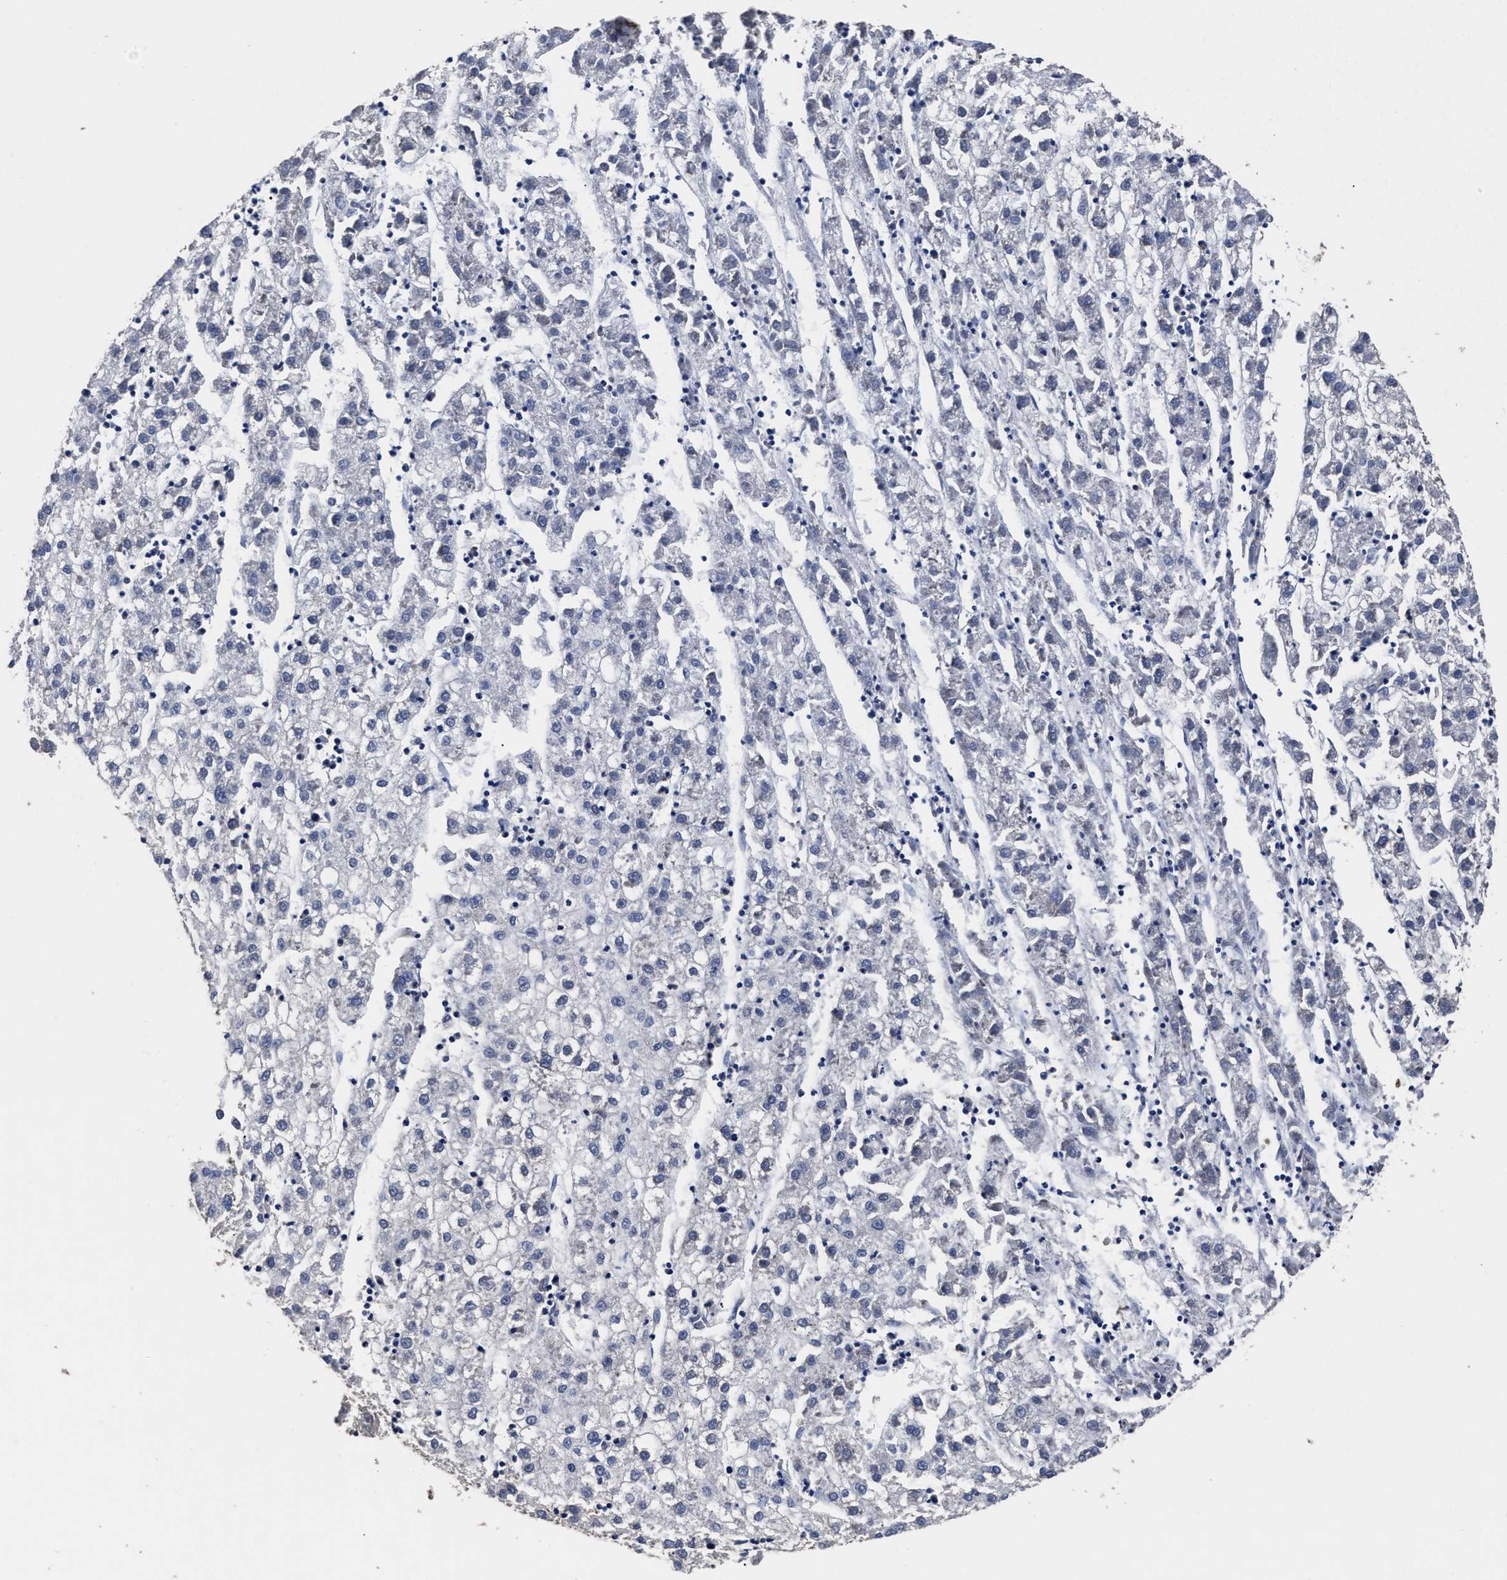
{"staining": {"intensity": "negative", "quantity": "none", "location": "none"}, "tissue": "liver cancer", "cell_type": "Tumor cells", "image_type": "cancer", "snomed": [{"axis": "morphology", "description": "Carcinoma, Hepatocellular, NOS"}, {"axis": "topography", "description": "Liver"}], "caption": "This is an immunohistochemistry (IHC) histopathology image of human hepatocellular carcinoma (liver). There is no expression in tumor cells.", "gene": "AVEN", "patient": {"sex": "male", "age": 72}}